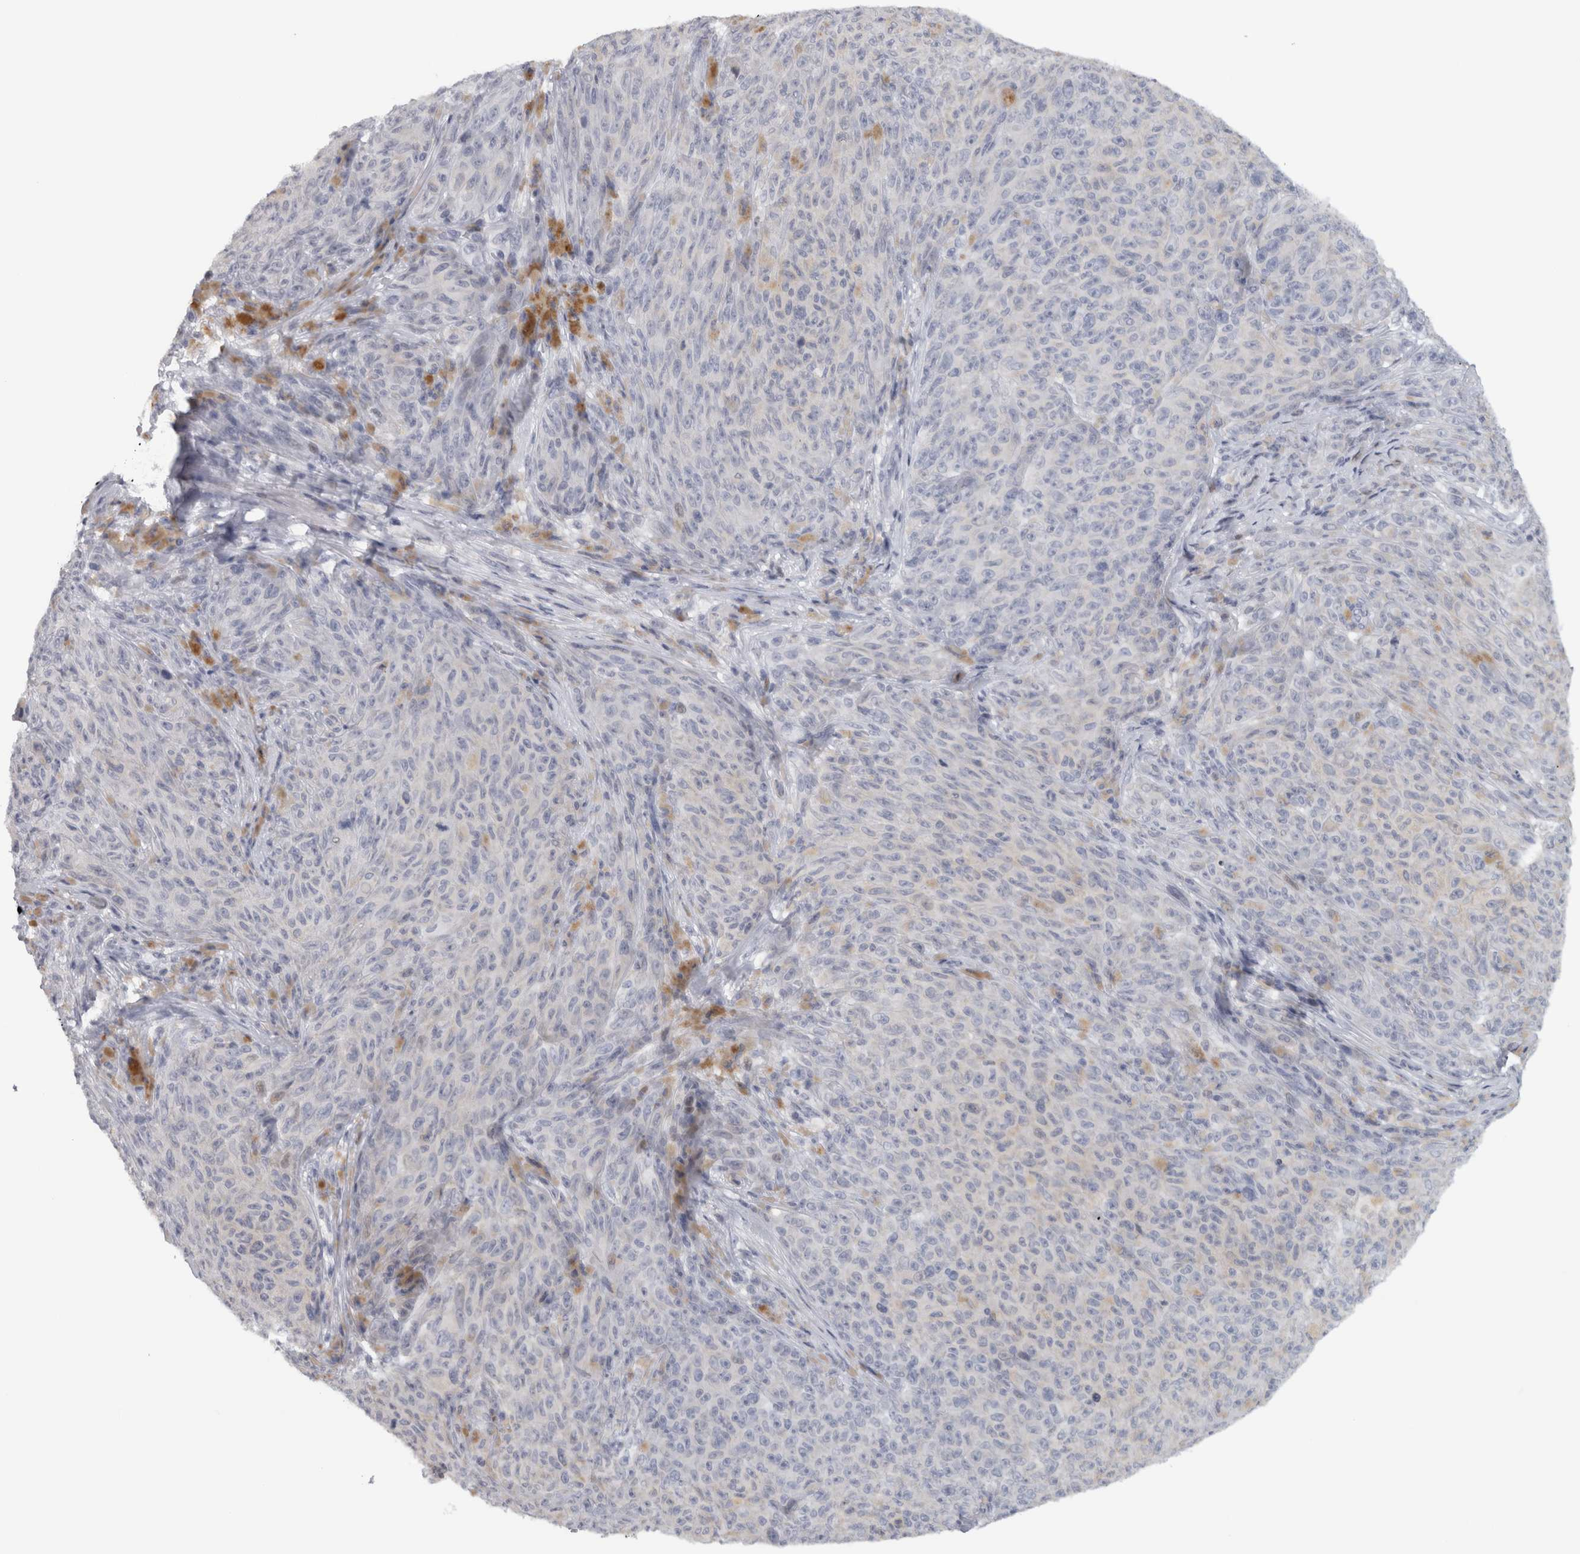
{"staining": {"intensity": "negative", "quantity": "none", "location": "none"}, "tissue": "melanoma", "cell_type": "Tumor cells", "image_type": "cancer", "snomed": [{"axis": "morphology", "description": "Malignant melanoma, NOS"}, {"axis": "topography", "description": "Skin"}], "caption": "Immunohistochemical staining of human melanoma shows no significant positivity in tumor cells.", "gene": "PTPRN2", "patient": {"sex": "female", "age": 82}}